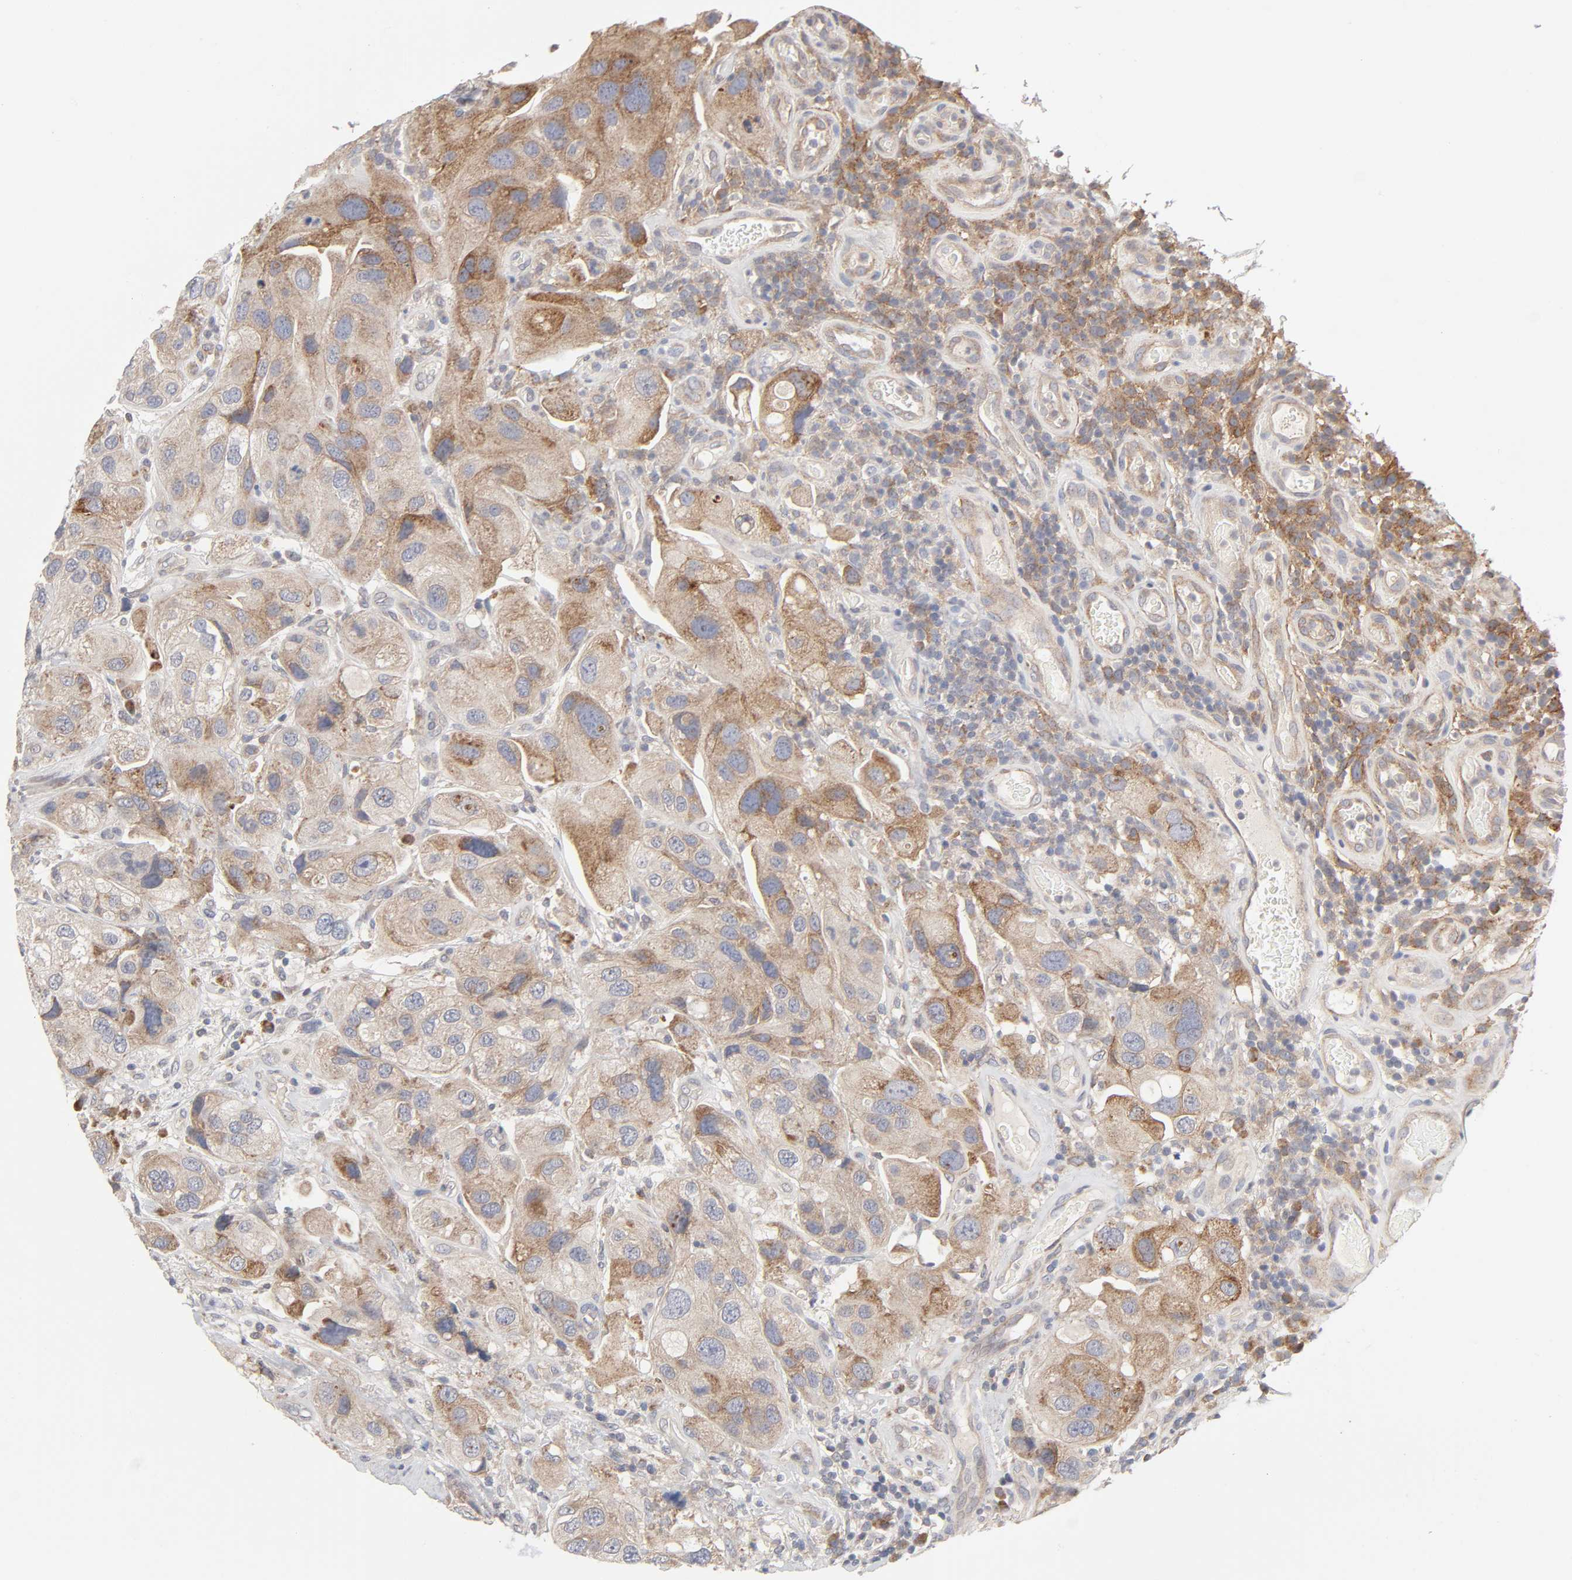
{"staining": {"intensity": "moderate", "quantity": "25%-75%", "location": "cytoplasmic/membranous"}, "tissue": "urothelial cancer", "cell_type": "Tumor cells", "image_type": "cancer", "snomed": [{"axis": "morphology", "description": "Urothelial carcinoma, High grade"}, {"axis": "topography", "description": "Urinary bladder"}], "caption": "Urothelial carcinoma (high-grade) stained with DAB (3,3'-diaminobenzidine) immunohistochemistry (IHC) shows medium levels of moderate cytoplasmic/membranous staining in about 25%-75% of tumor cells.", "gene": "IL4R", "patient": {"sex": "female", "age": 64}}